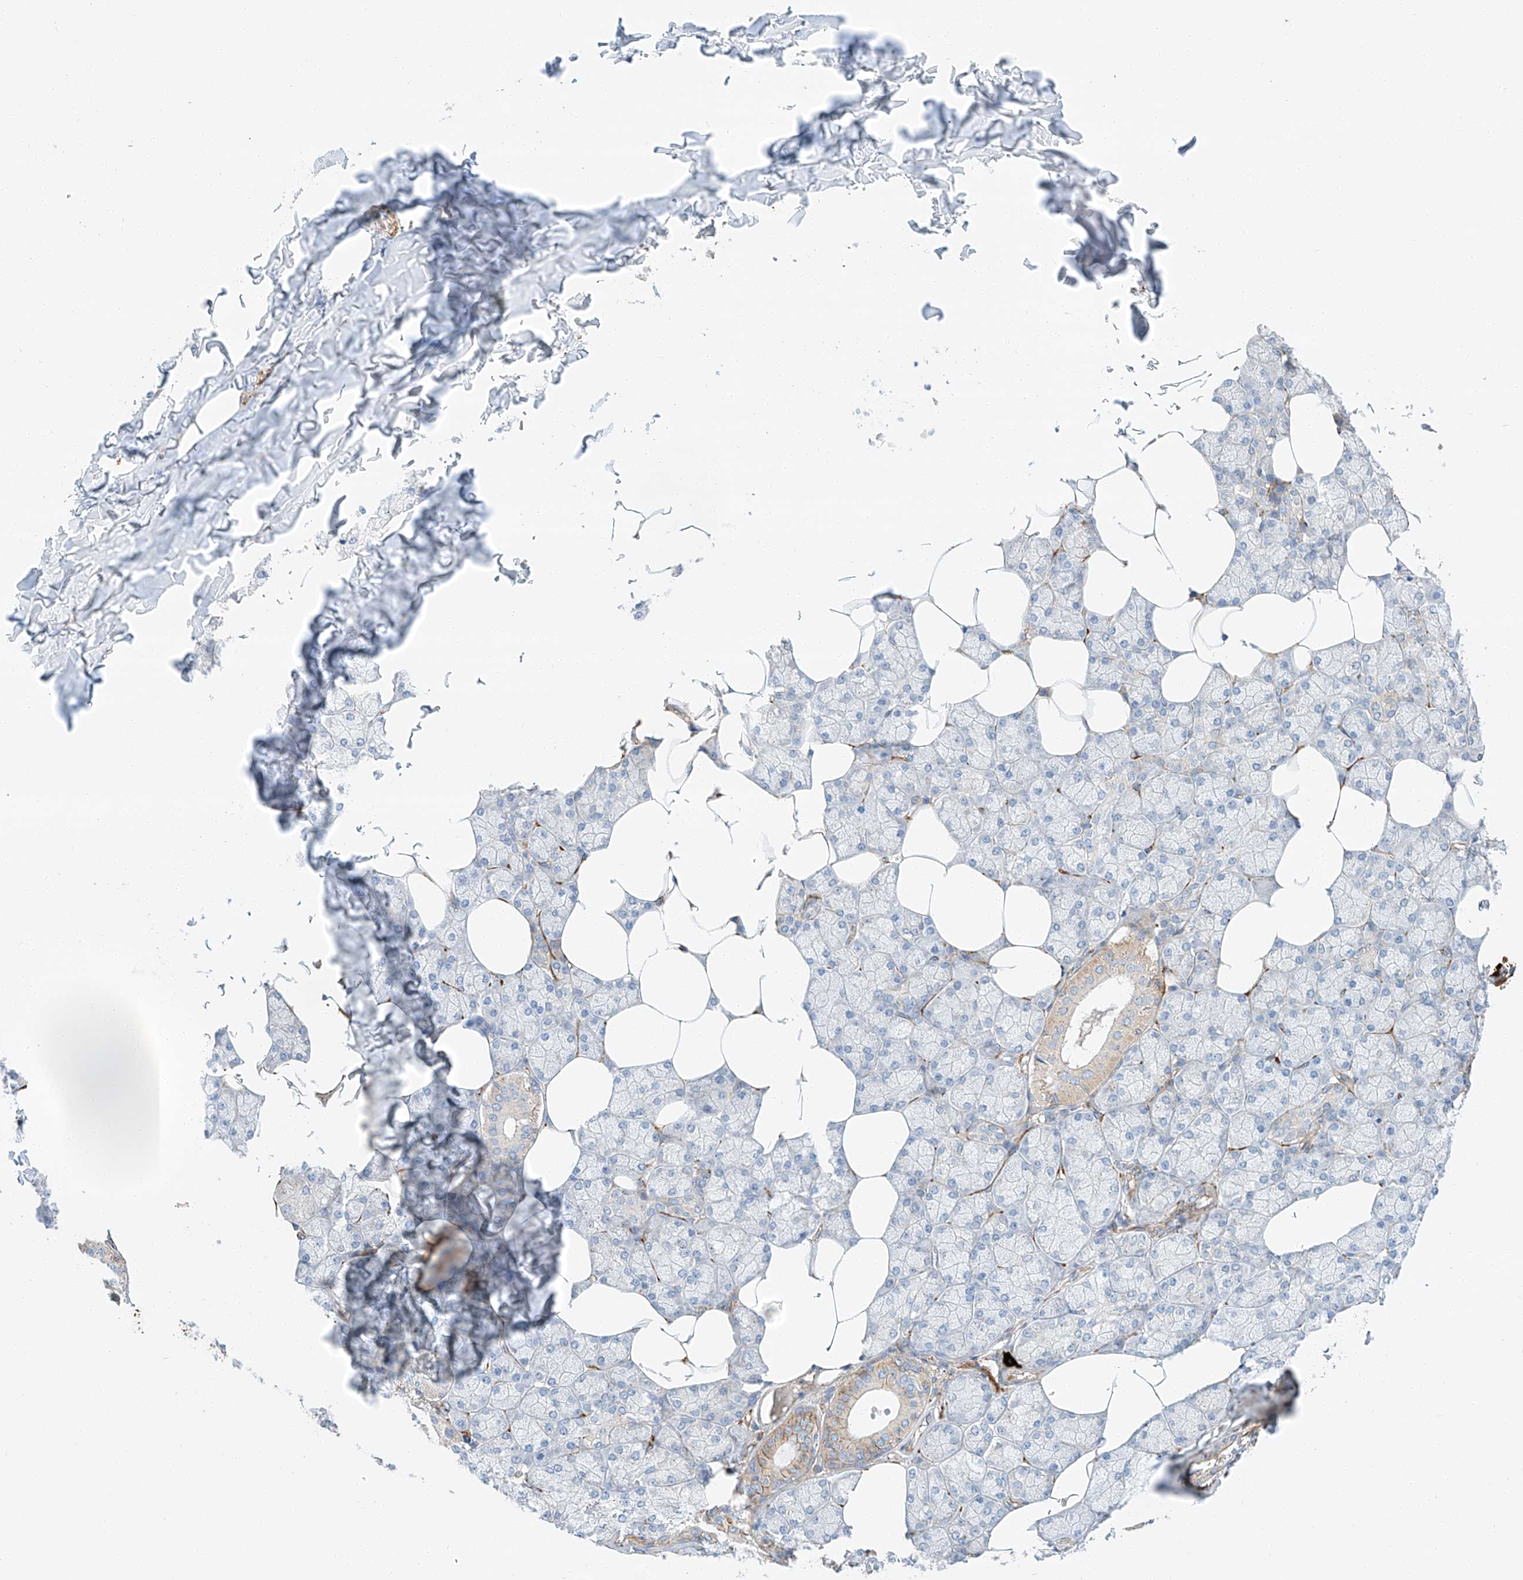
{"staining": {"intensity": "moderate", "quantity": "<25%", "location": "cytoplasmic/membranous"}, "tissue": "salivary gland", "cell_type": "Glandular cells", "image_type": "normal", "snomed": [{"axis": "morphology", "description": "Normal tissue, NOS"}, {"axis": "topography", "description": "Salivary gland"}], "caption": "Human salivary gland stained for a protein (brown) shows moderate cytoplasmic/membranous positive expression in about <25% of glandular cells.", "gene": "MINDY4", "patient": {"sex": "male", "age": 62}}